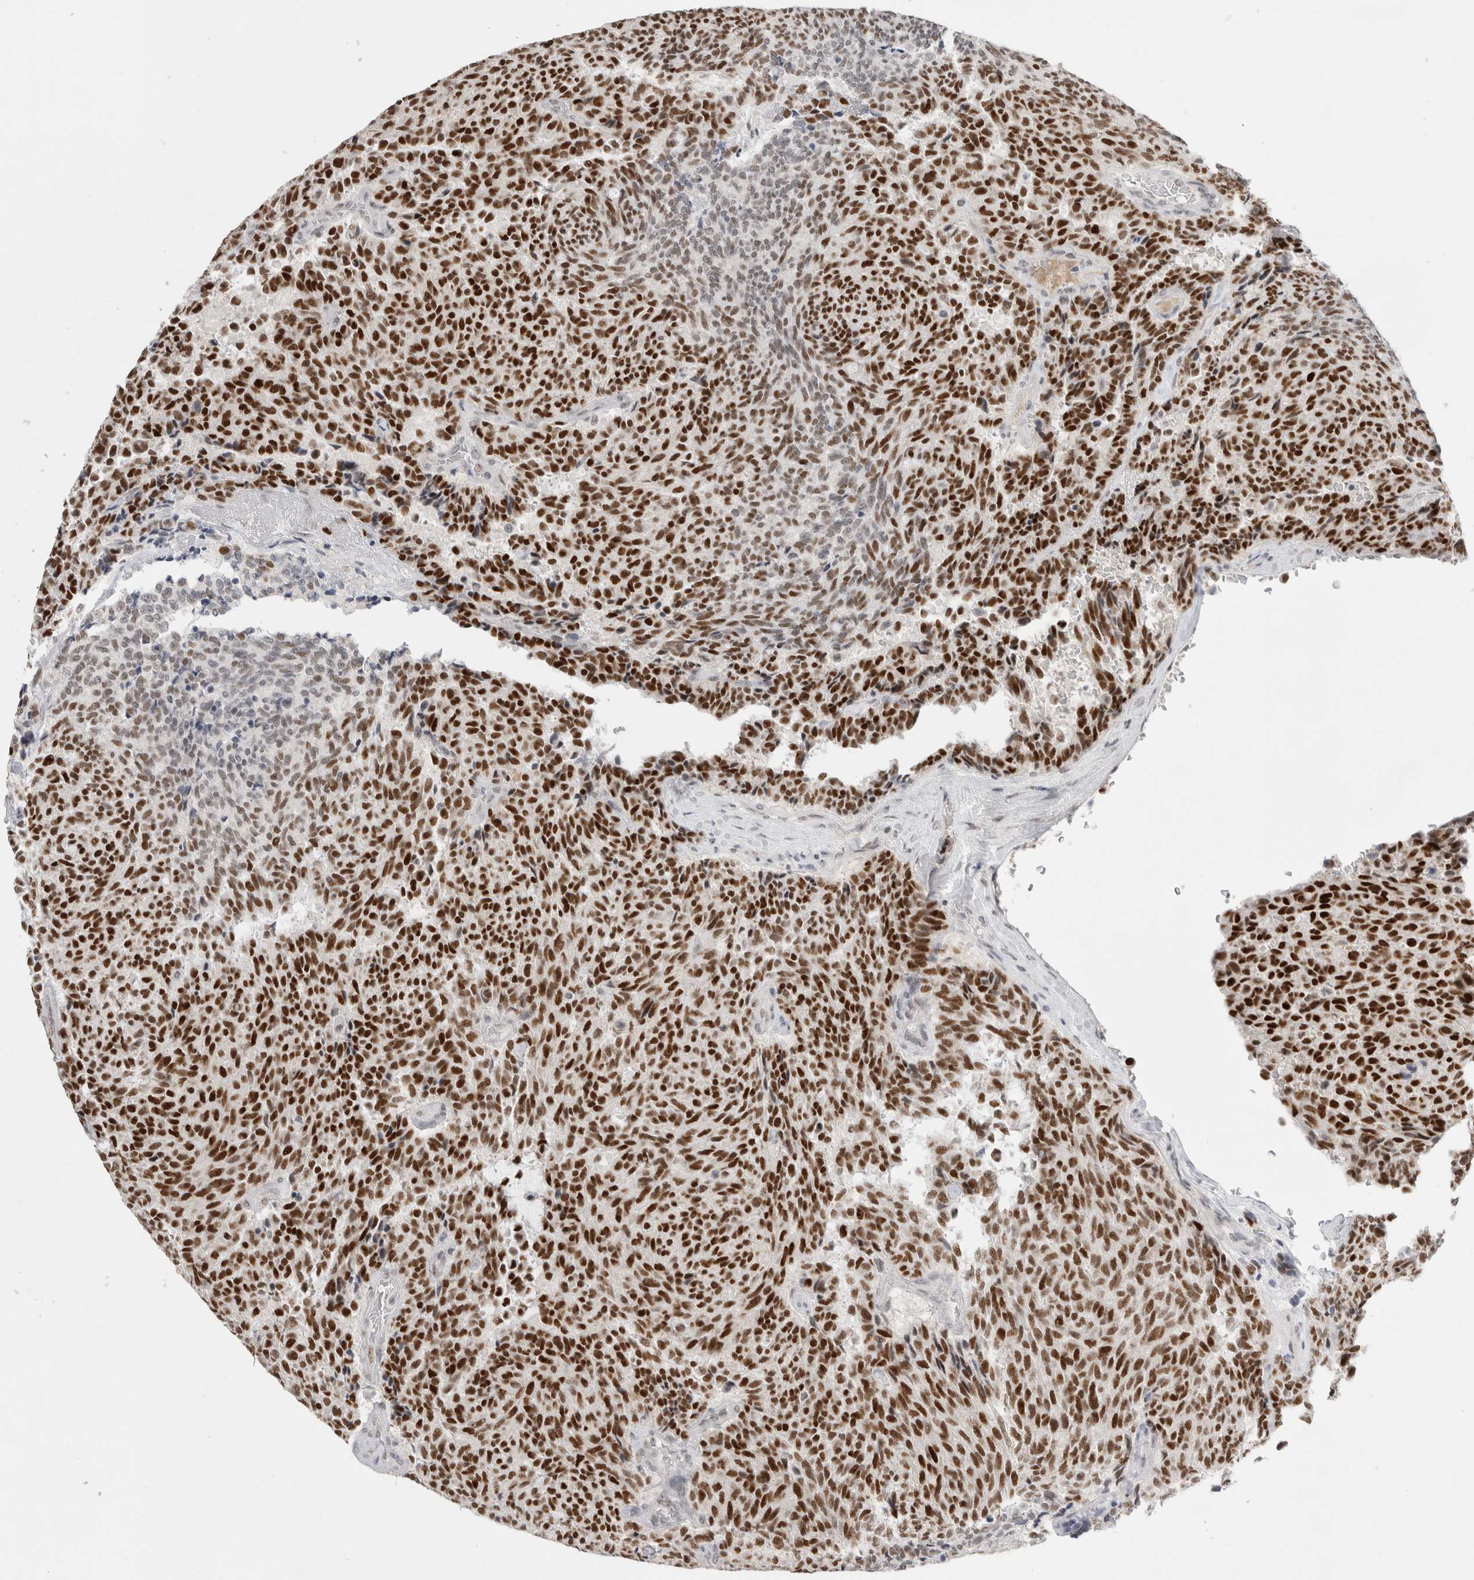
{"staining": {"intensity": "strong", "quantity": ">75%", "location": "nuclear"}, "tissue": "carcinoid", "cell_type": "Tumor cells", "image_type": "cancer", "snomed": [{"axis": "morphology", "description": "Carcinoid, malignant, NOS"}, {"axis": "topography", "description": "Pancreas"}], "caption": "Tumor cells display high levels of strong nuclear expression in about >75% of cells in human malignant carcinoid. The staining is performed using DAB brown chromogen to label protein expression. The nuclei are counter-stained blue using hematoxylin.", "gene": "RECQL4", "patient": {"sex": "female", "age": 54}}